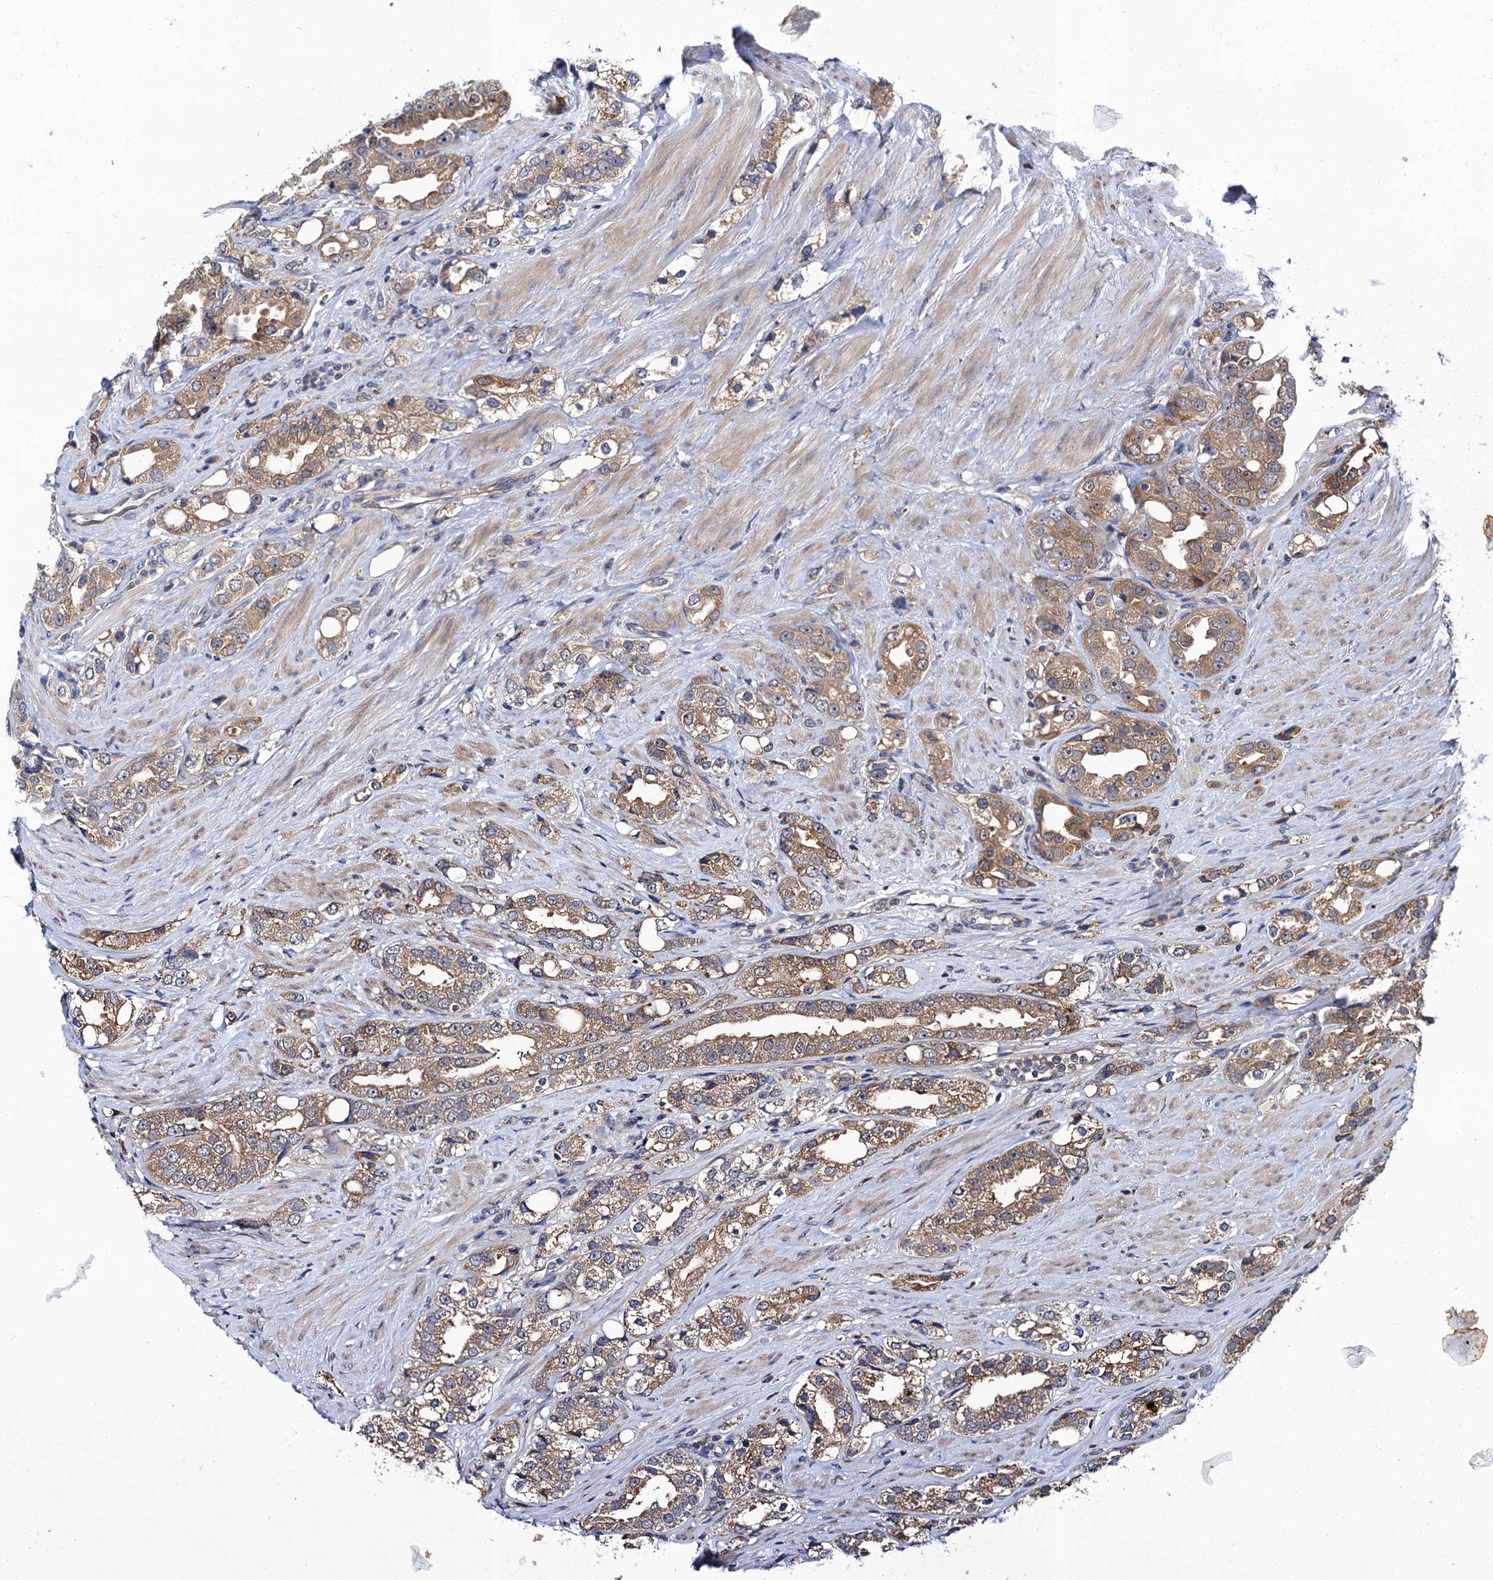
{"staining": {"intensity": "moderate", "quantity": ">75%", "location": "cytoplasmic/membranous"}, "tissue": "prostate cancer", "cell_type": "Tumor cells", "image_type": "cancer", "snomed": [{"axis": "morphology", "description": "Adenocarcinoma, NOS"}, {"axis": "topography", "description": "Prostate"}], "caption": "Prostate cancer (adenocarcinoma) was stained to show a protein in brown. There is medium levels of moderate cytoplasmic/membranous positivity in approximately >75% of tumor cells. The staining is performed using DAB (3,3'-diaminobenzidine) brown chromogen to label protein expression. The nuclei are counter-stained blue using hematoxylin.", "gene": "PGLS", "patient": {"sex": "male", "age": 79}}